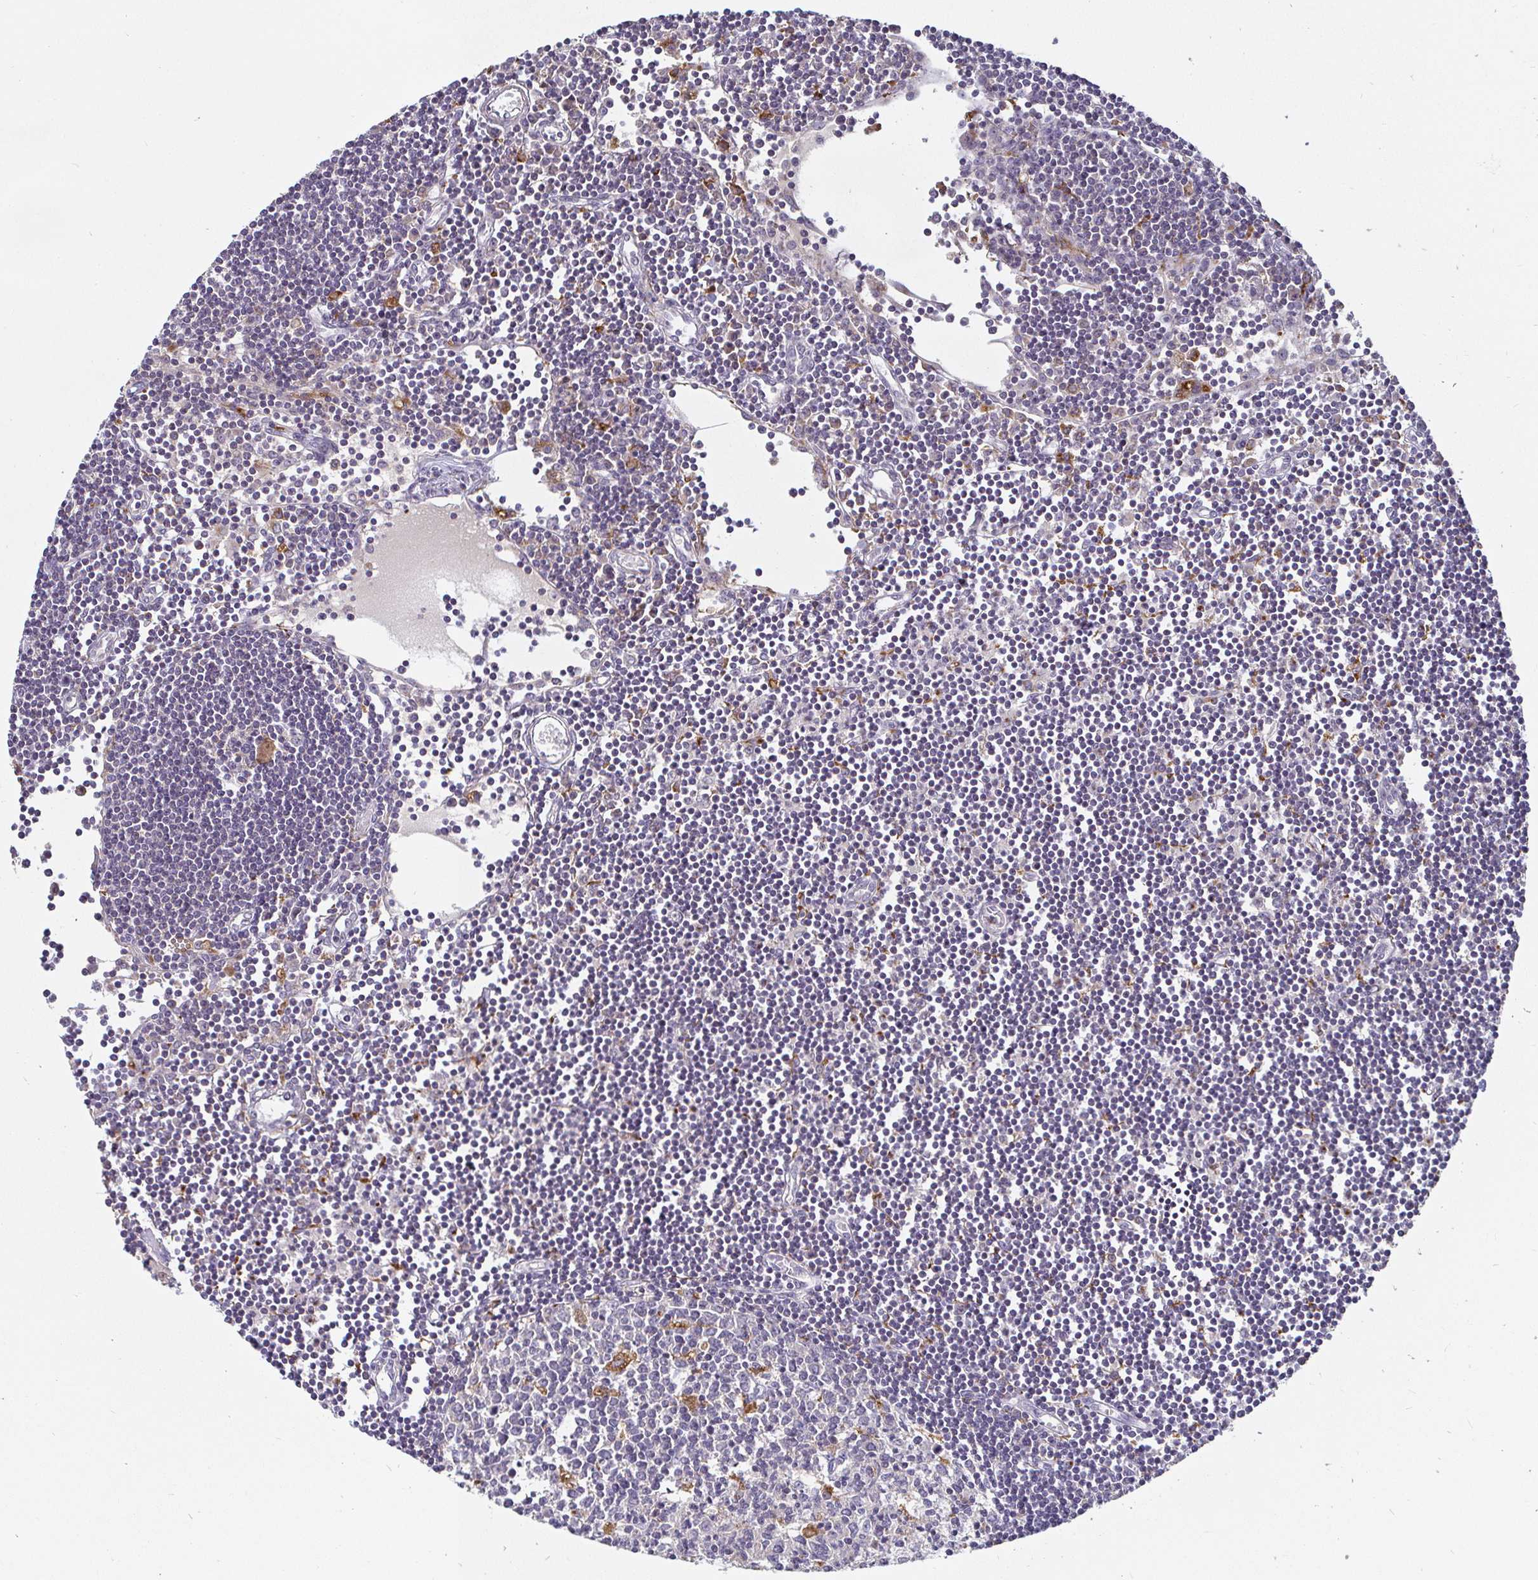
{"staining": {"intensity": "moderate", "quantity": "<25%", "location": "cytoplasmic/membranous"}, "tissue": "lymph node", "cell_type": "Germinal center cells", "image_type": "normal", "snomed": [{"axis": "morphology", "description": "Normal tissue, NOS"}, {"axis": "topography", "description": "Lymph node"}], "caption": "Germinal center cells exhibit moderate cytoplasmic/membranous staining in approximately <25% of cells in normal lymph node. (Brightfield microscopy of DAB IHC at high magnification).", "gene": "CDH18", "patient": {"sex": "female", "age": 65}}